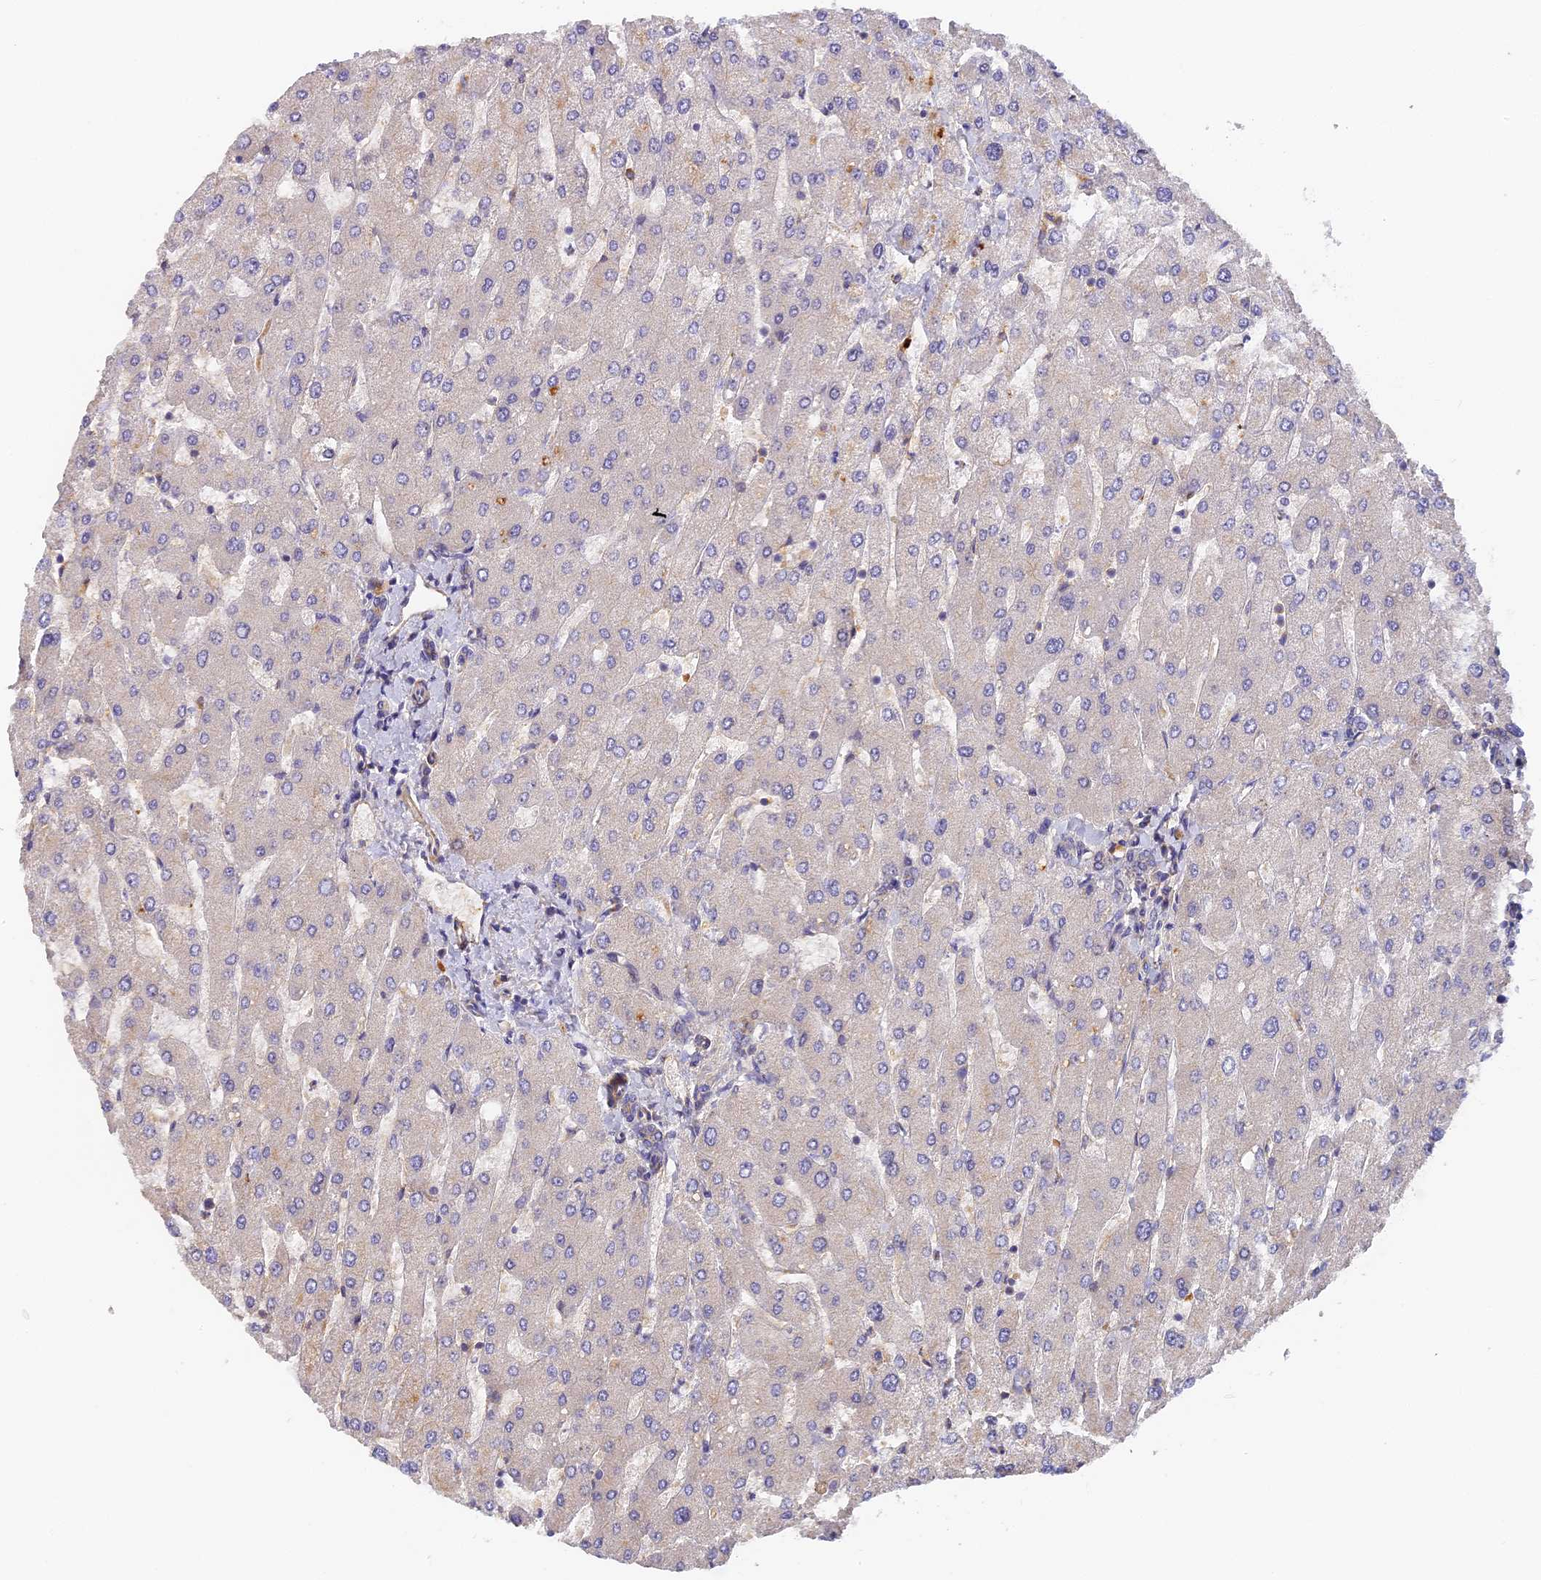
{"staining": {"intensity": "weak", "quantity": "<25%", "location": "cytoplasmic/membranous"}, "tissue": "liver", "cell_type": "Cholangiocytes", "image_type": "normal", "snomed": [{"axis": "morphology", "description": "Normal tissue, NOS"}, {"axis": "topography", "description": "Liver"}], "caption": "The image demonstrates no staining of cholangiocytes in benign liver.", "gene": "MISP3", "patient": {"sex": "male", "age": 55}}